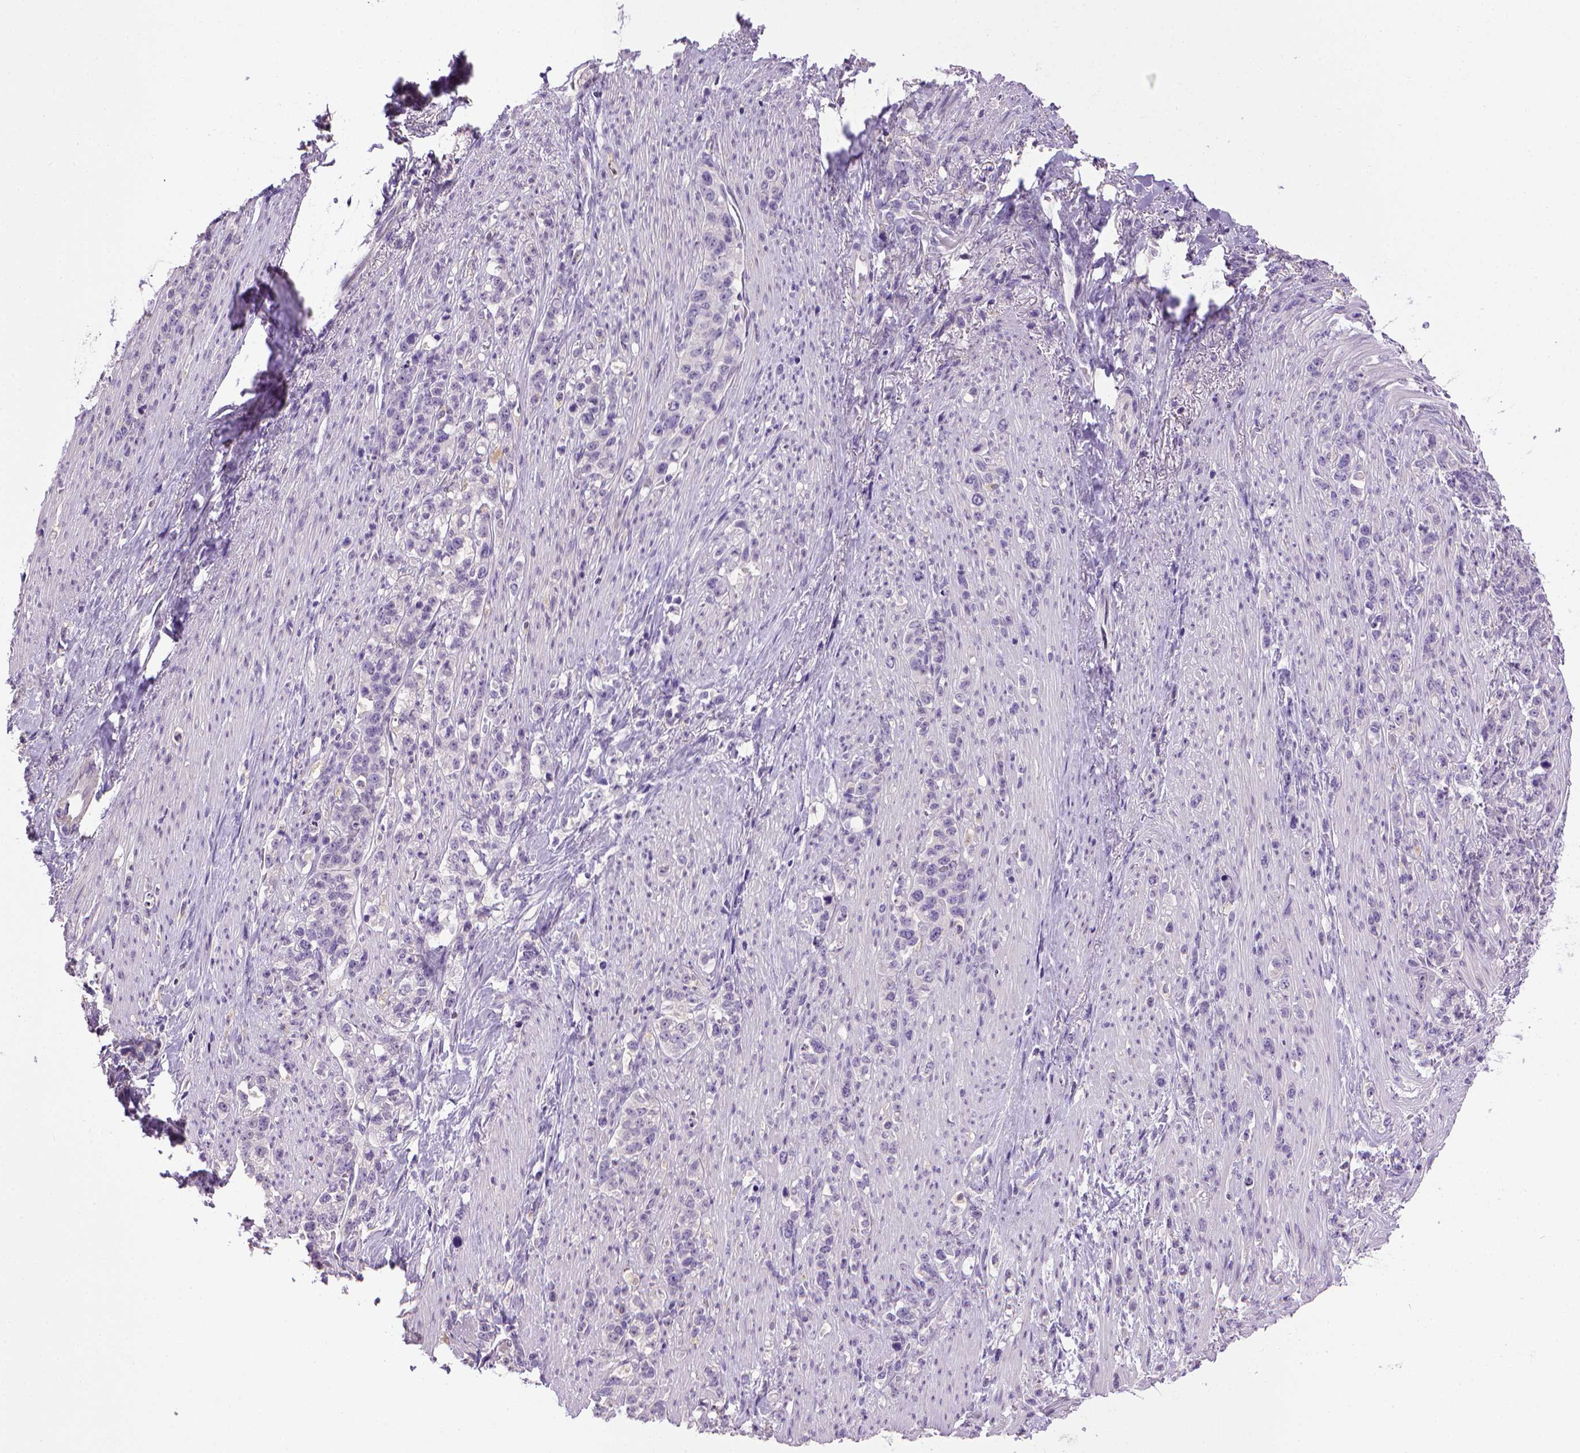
{"staining": {"intensity": "negative", "quantity": "none", "location": "none"}, "tissue": "stomach cancer", "cell_type": "Tumor cells", "image_type": "cancer", "snomed": [{"axis": "morphology", "description": "Adenocarcinoma, NOS"}, {"axis": "topography", "description": "Stomach, lower"}], "caption": "This is a histopathology image of immunohistochemistry staining of stomach cancer, which shows no positivity in tumor cells. Brightfield microscopy of immunohistochemistry stained with DAB (3,3'-diaminobenzidine) (brown) and hematoxylin (blue), captured at high magnification.", "gene": "CDH1", "patient": {"sex": "male", "age": 88}}